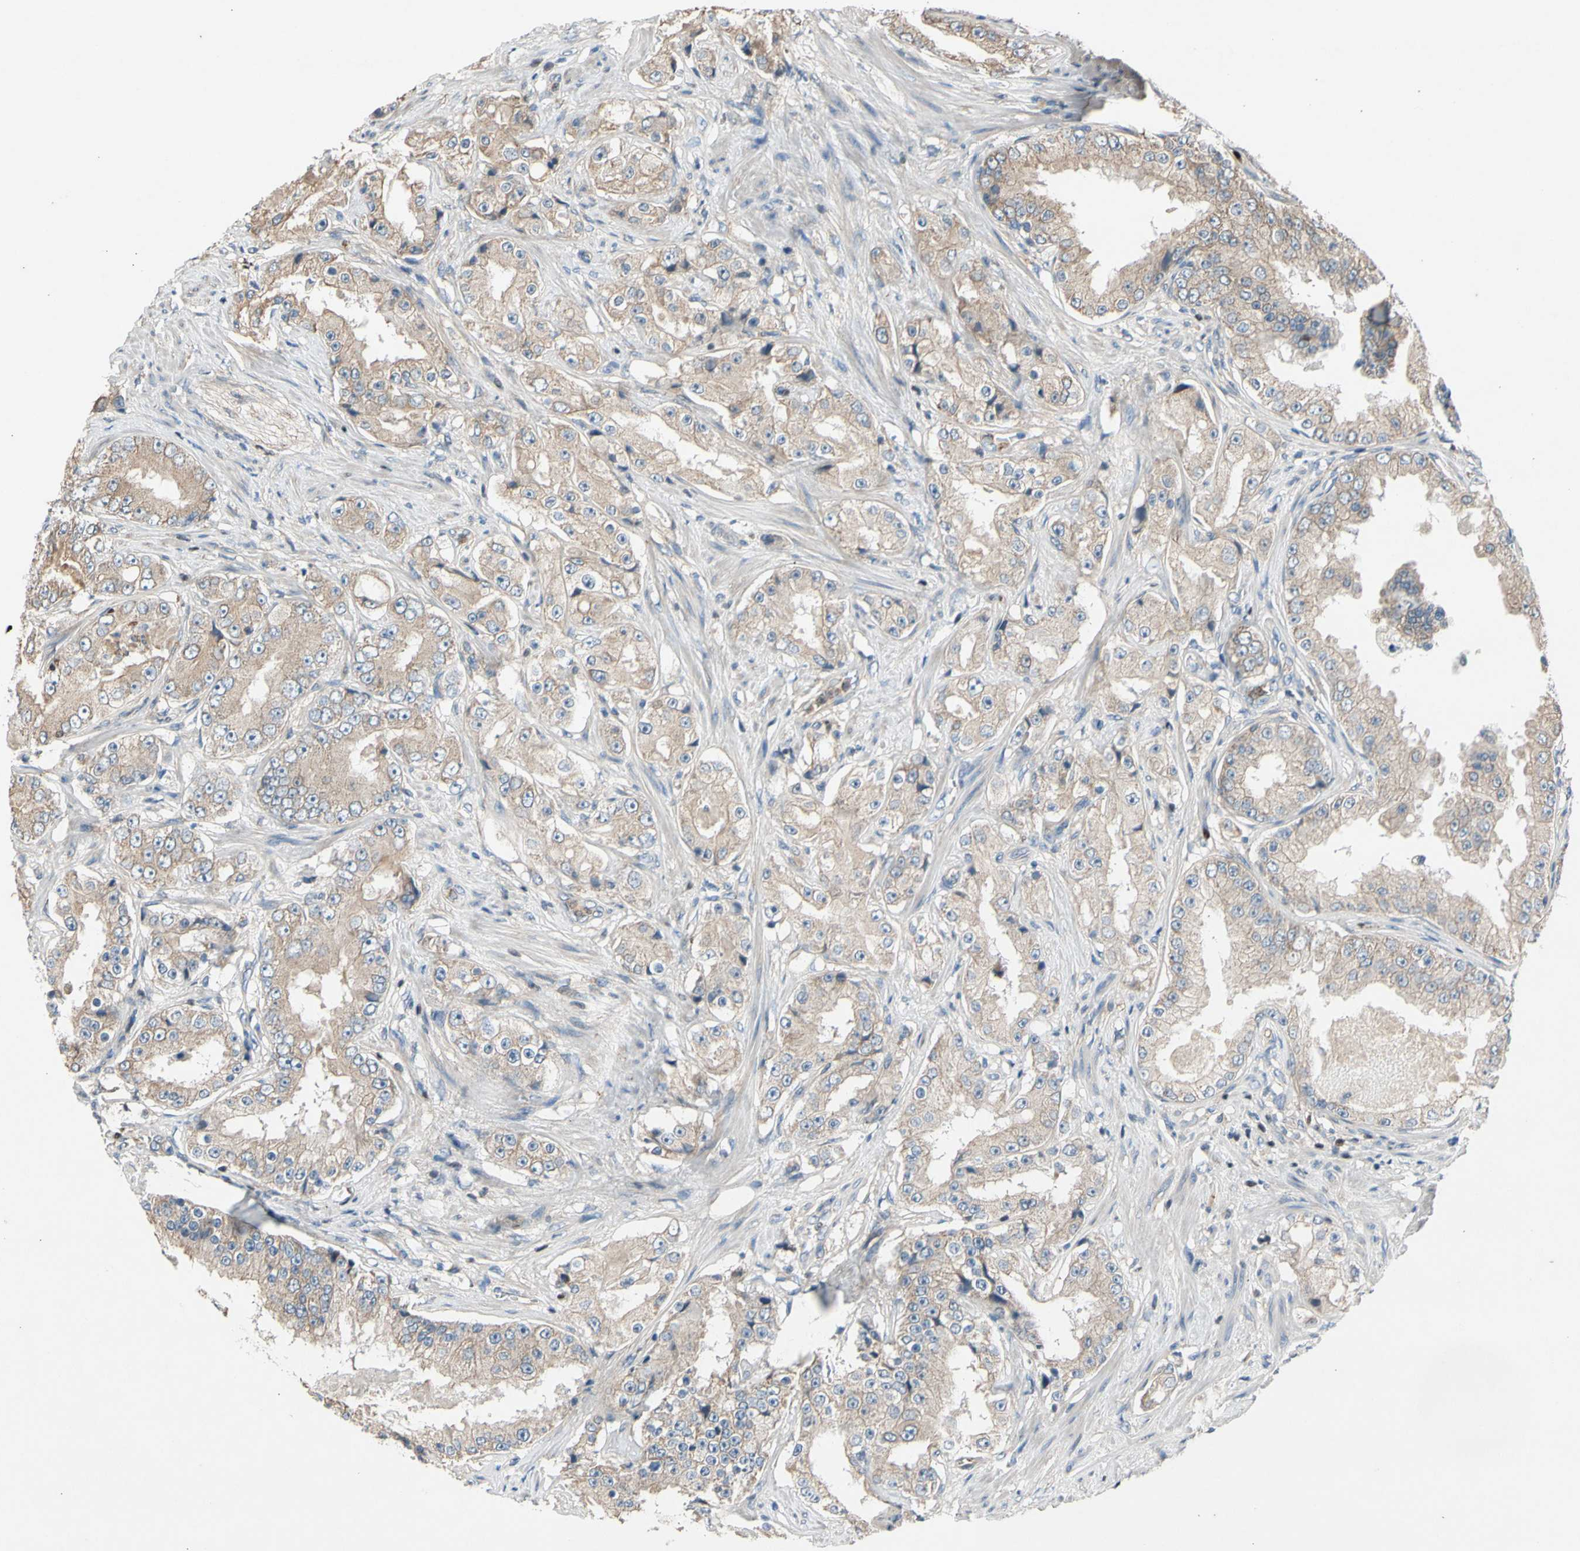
{"staining": {"intensity": "weak", "quantity": ">75%", "location": "cytoplasmic/membranous"}, "tissue": "prostate cancer", "cell_type": "Tumor cells", "image_type": "cancer", "snomed": [{"axis": "morphology", "description": "Adenocarcinoma, High grade"}, {"axis": "topography", "description": "Prostate"}], "caption": "This is a photomicrograph of immunohistochemistry (IHC) staining of prostate cancer, which shows weak positivity in the cytoplasmic/membranous of tumor cells.", "gene": "TBX21", "patient": {"sex": "male", "age": 73}}